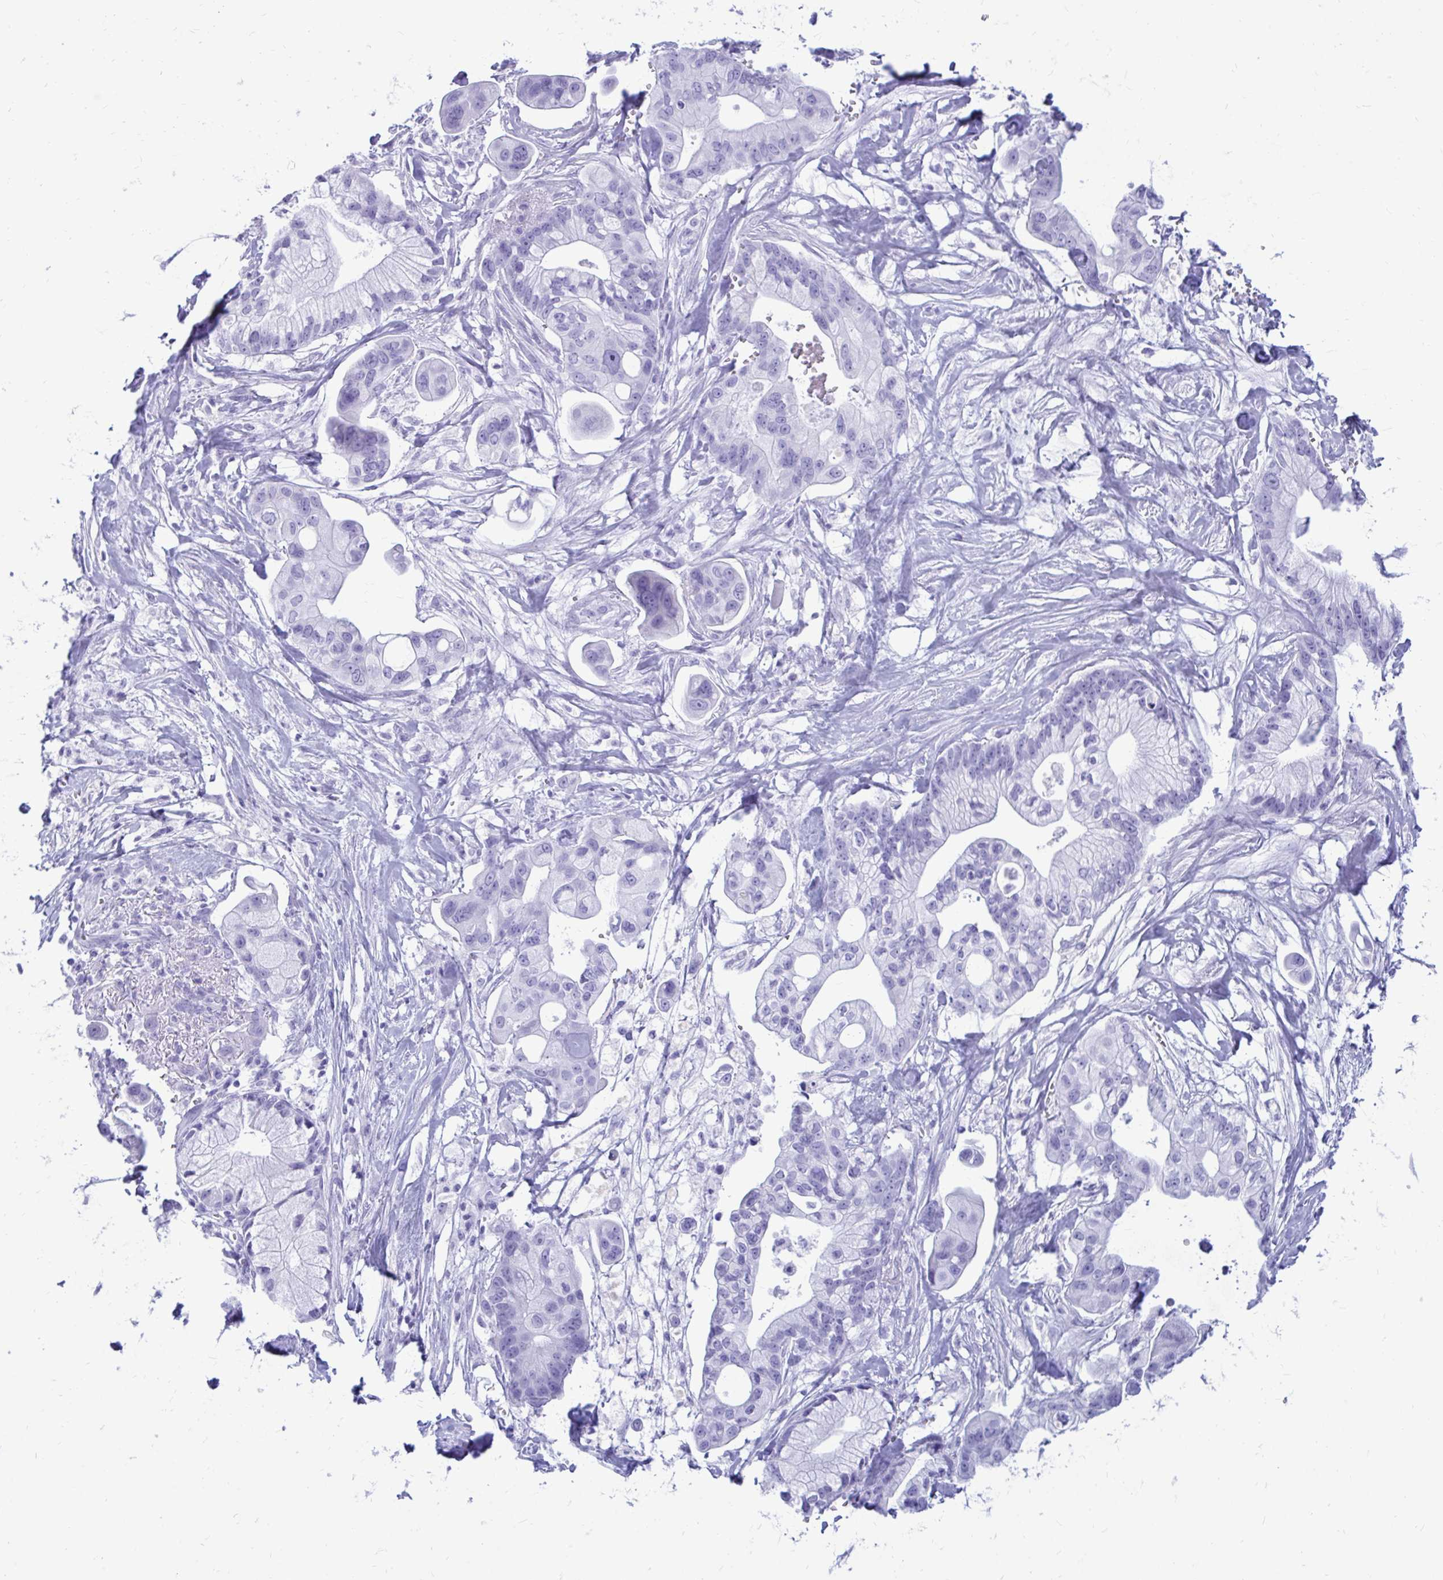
{"staining": {"intensity": "negative", "quantity": "none", "location": "none"}, "tissue": "pancreatic cancer", "cell_type": "Tumor cells", "image_type": "cancer", "snomed": [{"axis": "morphology", "description": "Adenocarcinoma, NOS"}, {"axis": "topography", "description": "Pancreas"}], "caption": "A high-resolution photomicrograph shows IHC staining of pancreatic cancer (adenocarcinoma), which reveals no significant positivity in tumor cells.", "gene": "OR10R2", "patient": {"sex": "male", "age": 68}}